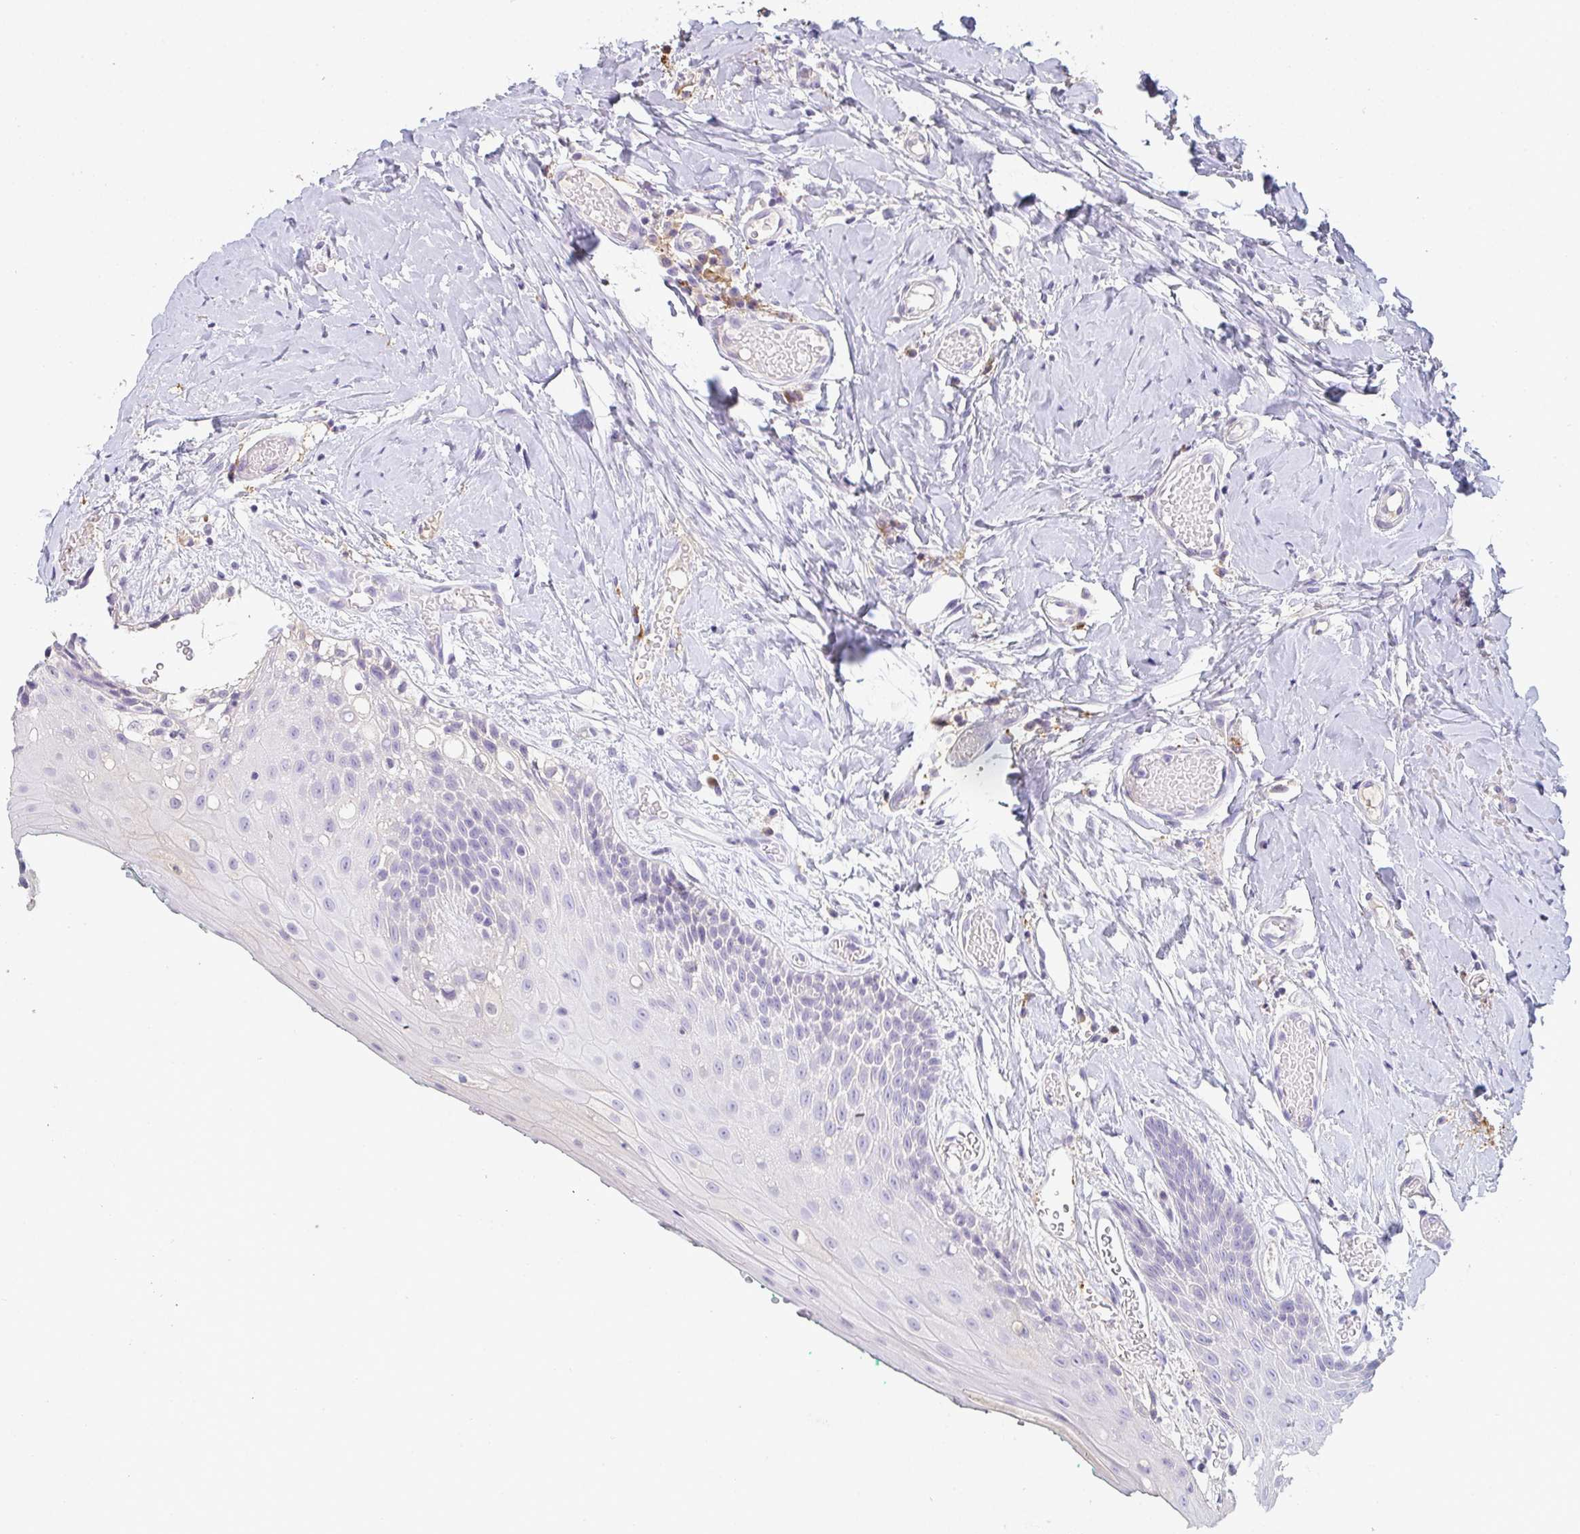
{"staining": {"intensity": "negative", "quantity": "none", "location": "none"}, "tissue": "oral mucosa", "cell_type": "Squamous epithelial cells", "image_type": "normal", "snomed": [{"axis": "morphology", "description": "Normal tissue, NOS"}, {"axis": "topography", "description": "Oral tissue"}, {"axis": "topography", "description": "Tounge, NOS"}], "caption": "High power microscopy photomicrograph of an immunohistochemistry photomicrograph of benign oral mucosa, revealing no significant staining in squamous epithelial cells. (Brightfield microscopy of DAB (3,3'-diaminobenzidine) immunohistochemistry at high magnification).", "gene": "ZNF215", "patient": {"sex": "female", "age": 62}}